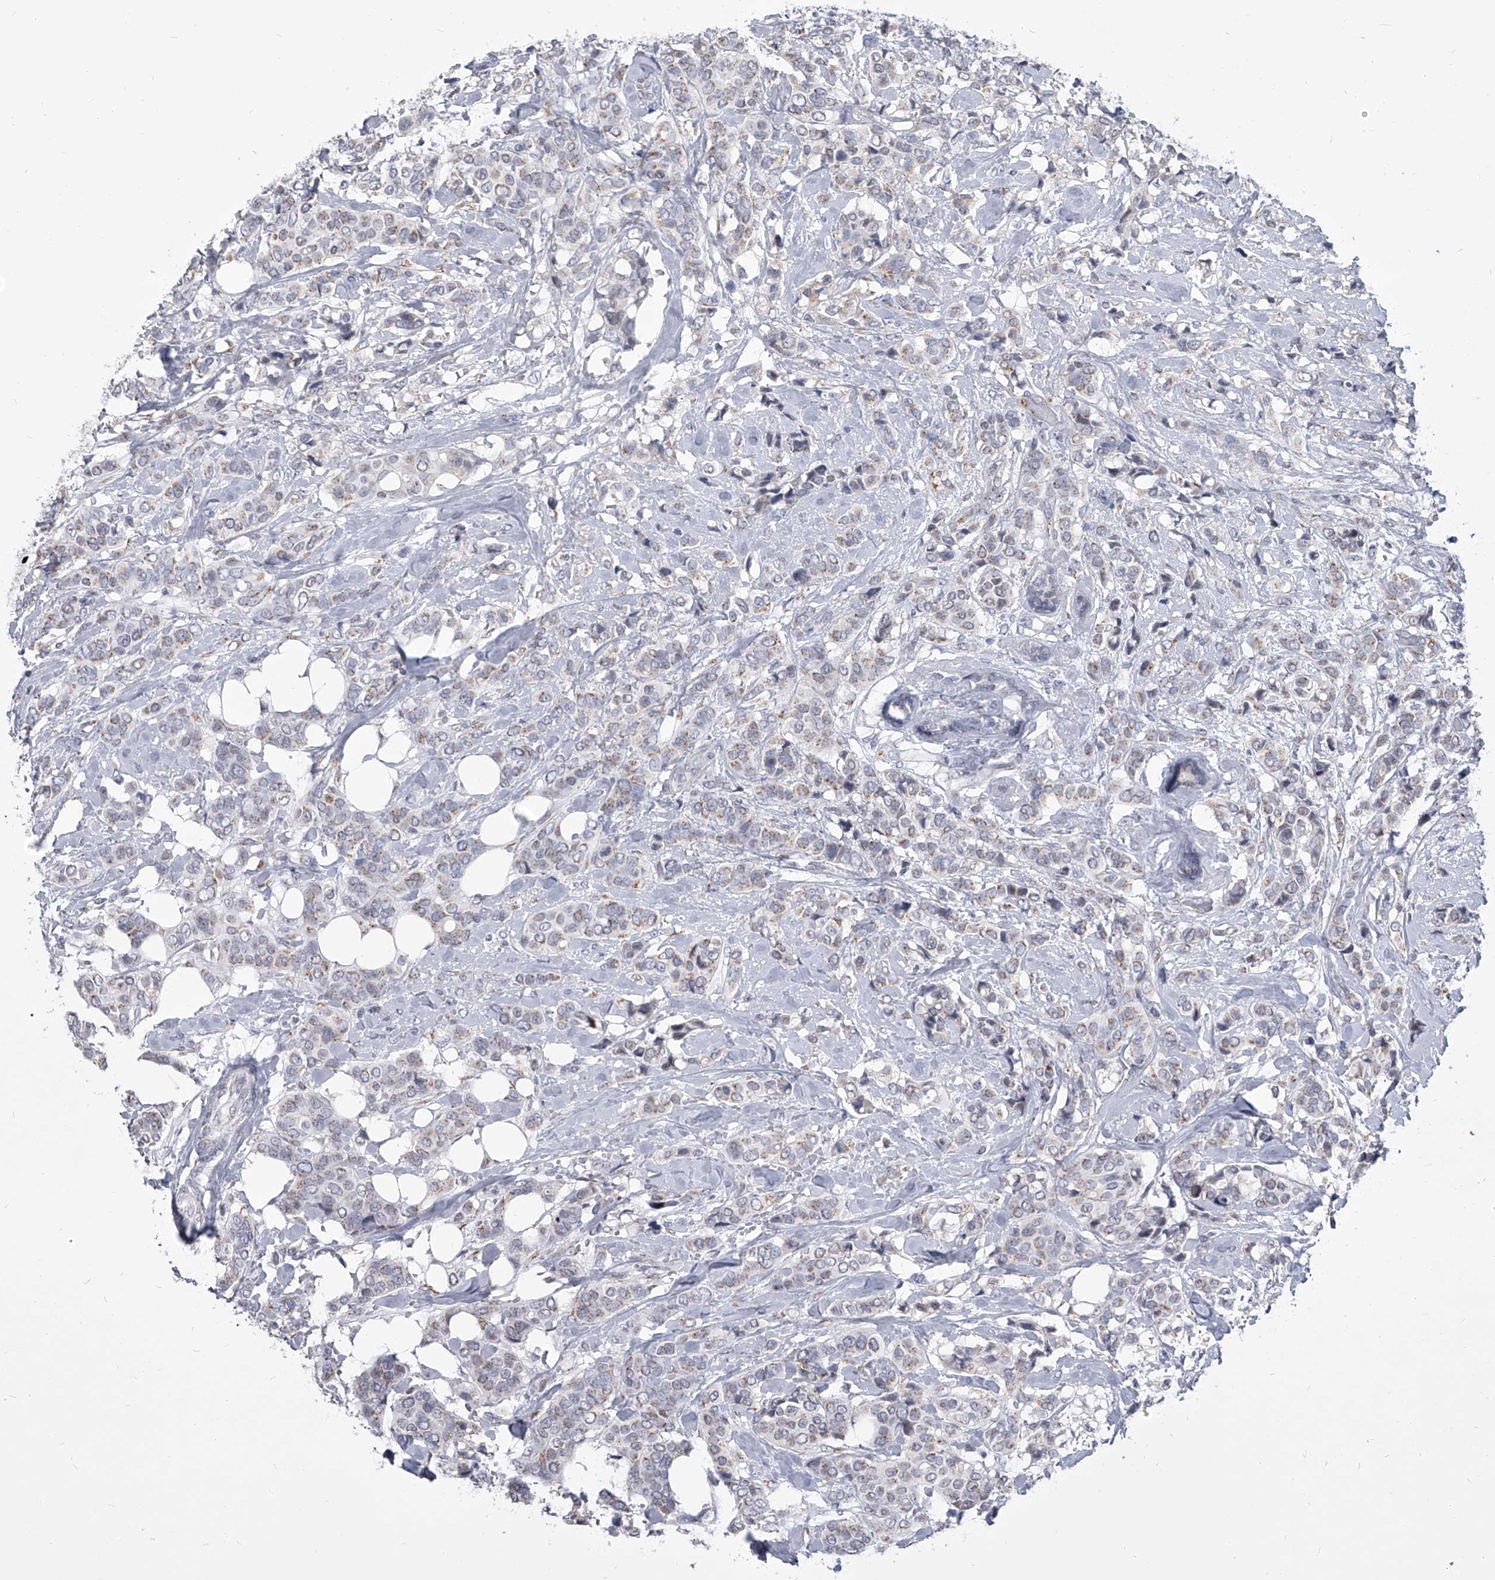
{"staining": {"intensity": "weak", "quantity": "25%-75%", "location": "cytoplasmic/membranous"}, "tissue": "breast cancer", "cell_type": "Tumor cells", "image_type": "cancer", "snomed": [{"axis": "morphology", "description": "Lobular carcinoma"}, {"axis": "topography", "description": "Breast"}], "caption": "A low amount of weak cytoplasmic/membranous expression is present in approximately 25%-75% of tumor cells in breast cancer tissue.", "gene": "EVA1C", "patient": {"sex": "female", "age": 51}}